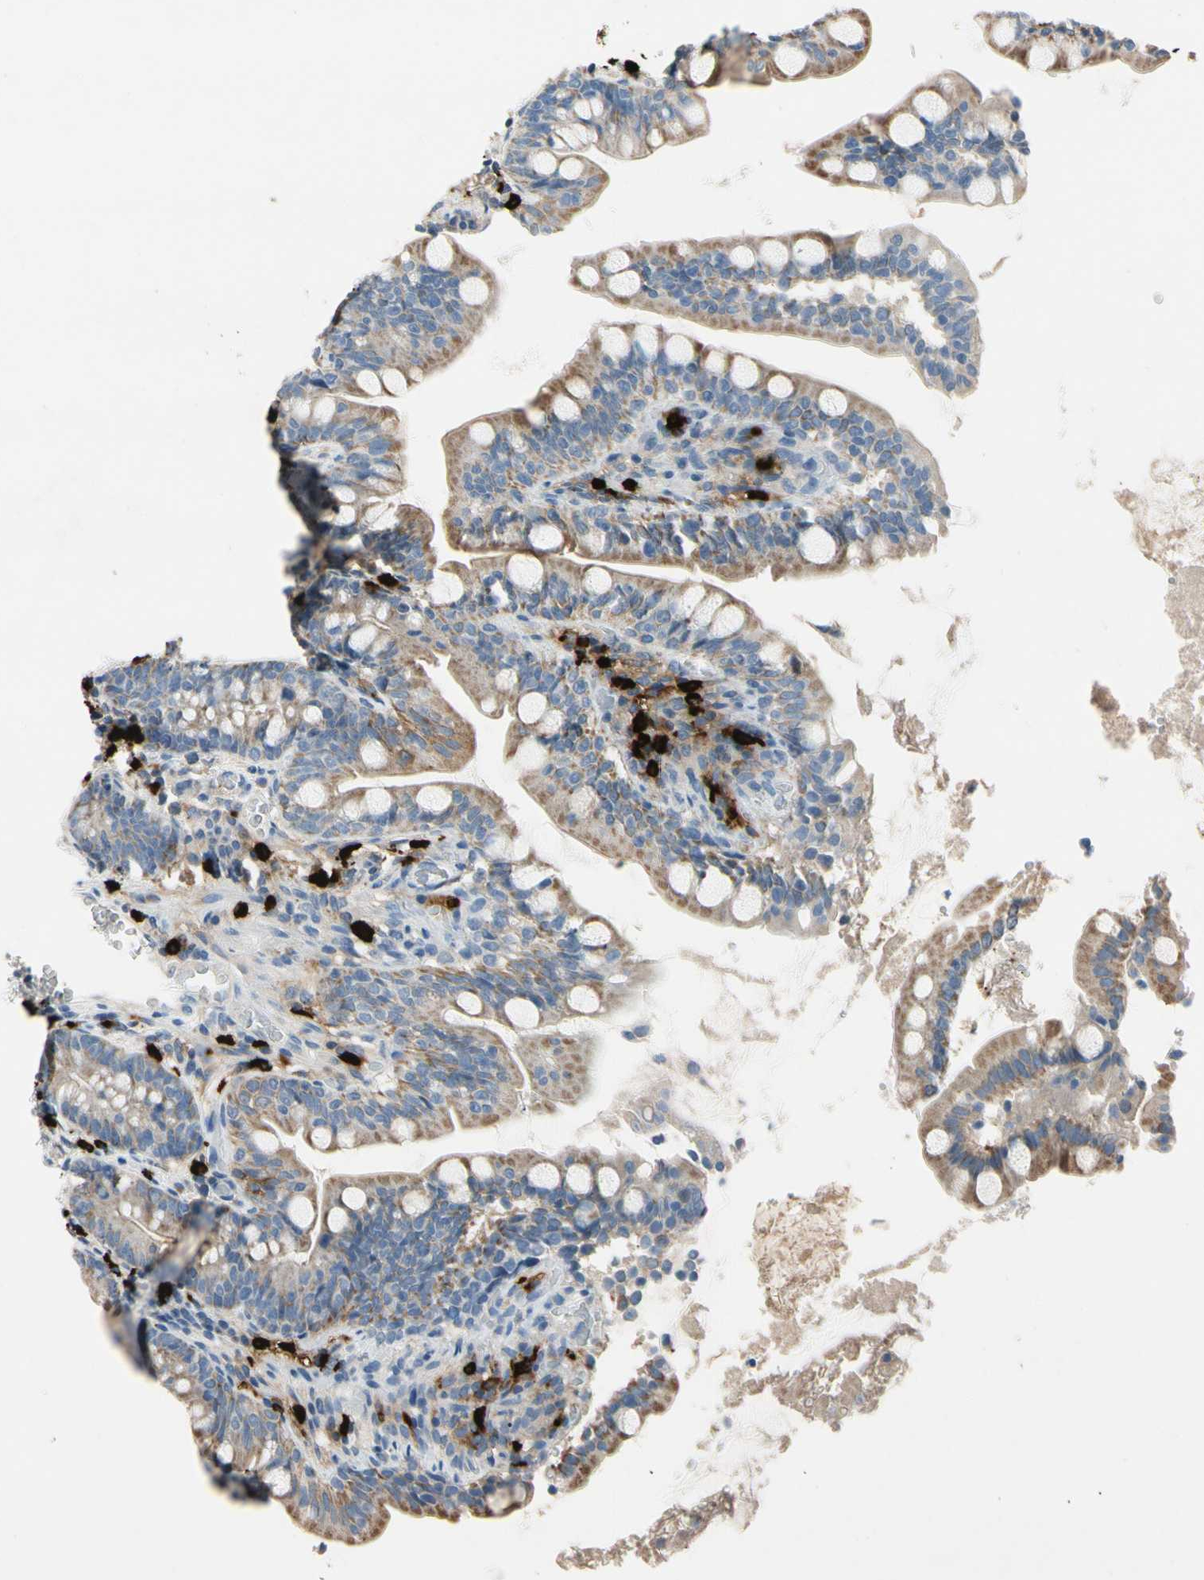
{"staining": {"intensity": "moderate", "quantity": "<25%", "location": "cytoplasmic/membranous"}, "tissue": "small intestine", "cell_type": "Glandular cells", "image_type": "normal", "snomed": [{"axis": "morphology", "description": "Normal tissue, NOS"}, {"axis": "topography", "description": "Small intestine"}], "caption": "This is an image of IHC staining of normal small intestine, which shows moderate expression in the cytoplasmic/membranous of glandular cells.", "gene": "CPA3", "patient": {"sex": "female", "age": 56}}